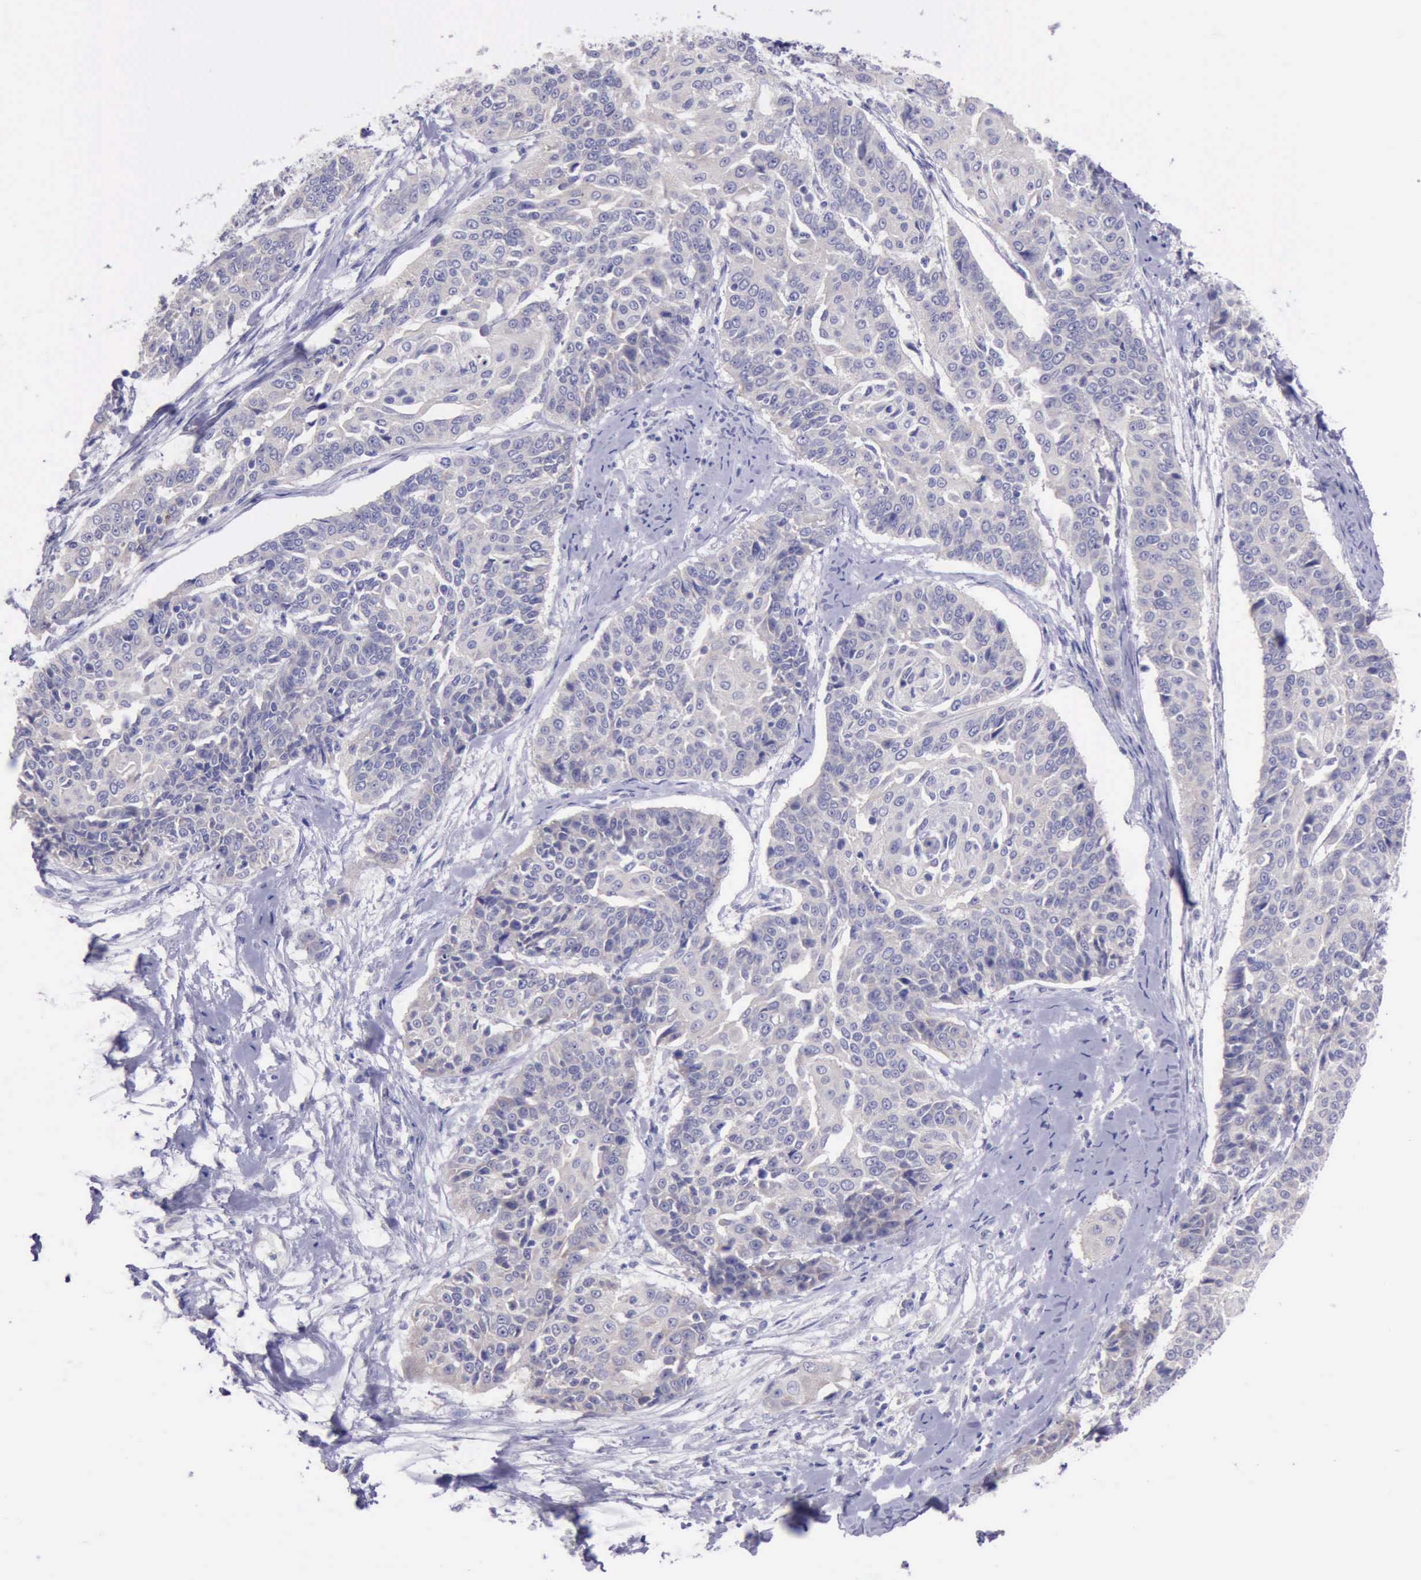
{"staining": {"intensity": "negative", "quantity": "none", "location": "none"}, "tissue": "cervical cancer", "cell_type": "Tumor cells", "image_type": "cancer", "snomed": [{"axis": "morphology", "description": "Squamous cell carcinoma, NOS"}, {"axis": "topography", "description": "Cervix"}], "caption": "Immunohistochemistry image of cervical cancer stained for a protein (brown), which reveals no expression in tumor cells. Brightfield microscopy of immunohistochemistry (IHC) stained with DAB (brown) and hematoxylin (blue), captured at high magnification.", "gene": "LRFN5", "patient": {"sex": "female", "age": 64}}